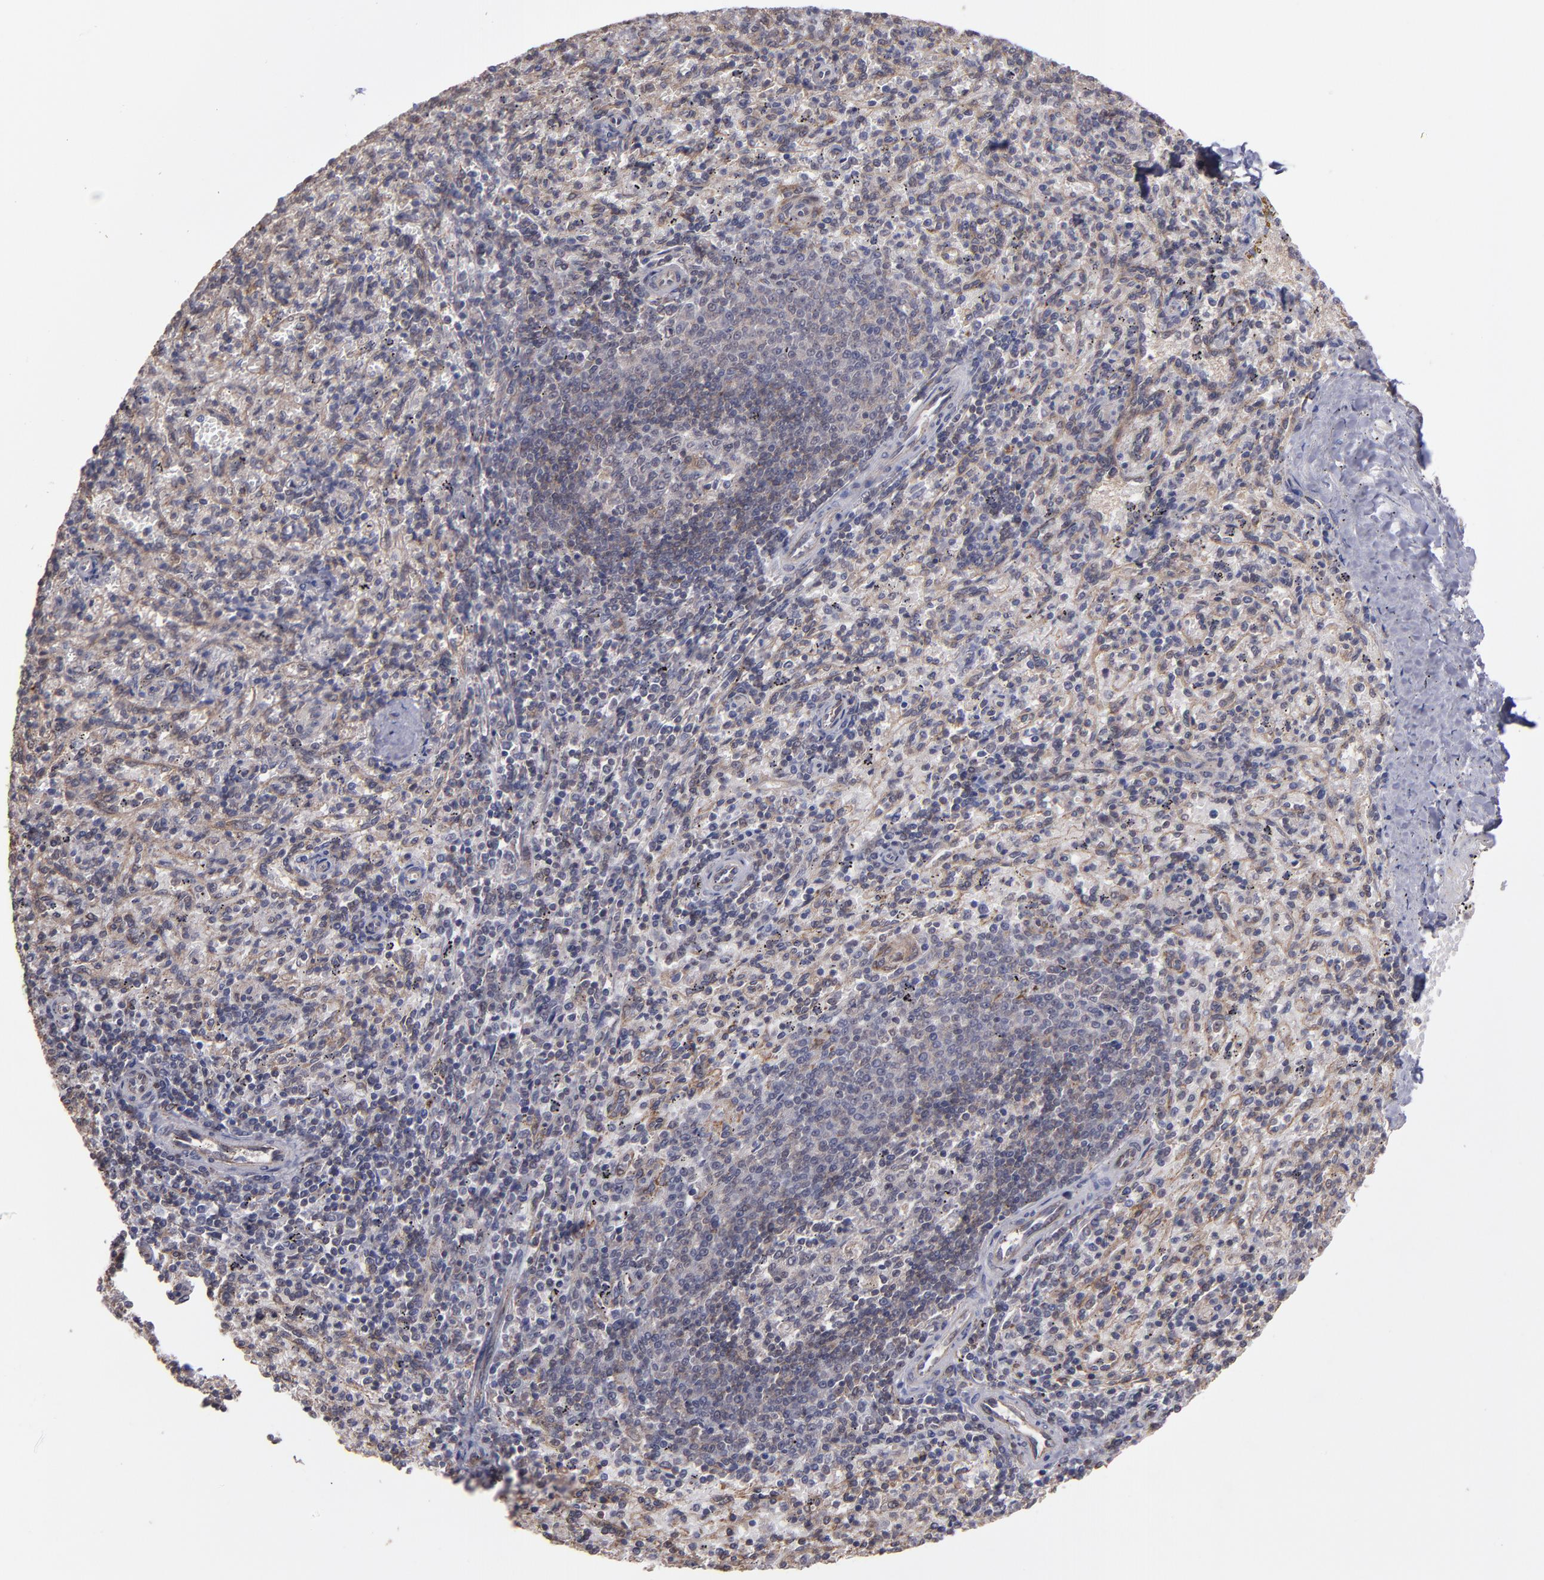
{"staining": {"intensity": "weak", "quantity": "25%-75%", "location": "cytoplasmic/membranous"}, "tissue": "spleen", "cell_type": "Cells in red pulp", "image_type": "normal", "snomed": [{"axis": "morphology", "description": "Normal tissue, NOS"}, {"axis": "topography", "description": "Spleen"}], "caption": "An immunohistochemistry (IHC) image of unremarkable tissue is shown. Protein staining in brown labels weak cytoplasmic/membranous positivity in spleen within cells in red pulp. (brown staining indicates protein expression, while blue staining denotes nuclei).", "gene": "SIPA1L1", "patient": {"sex": "female", "age": 10}}